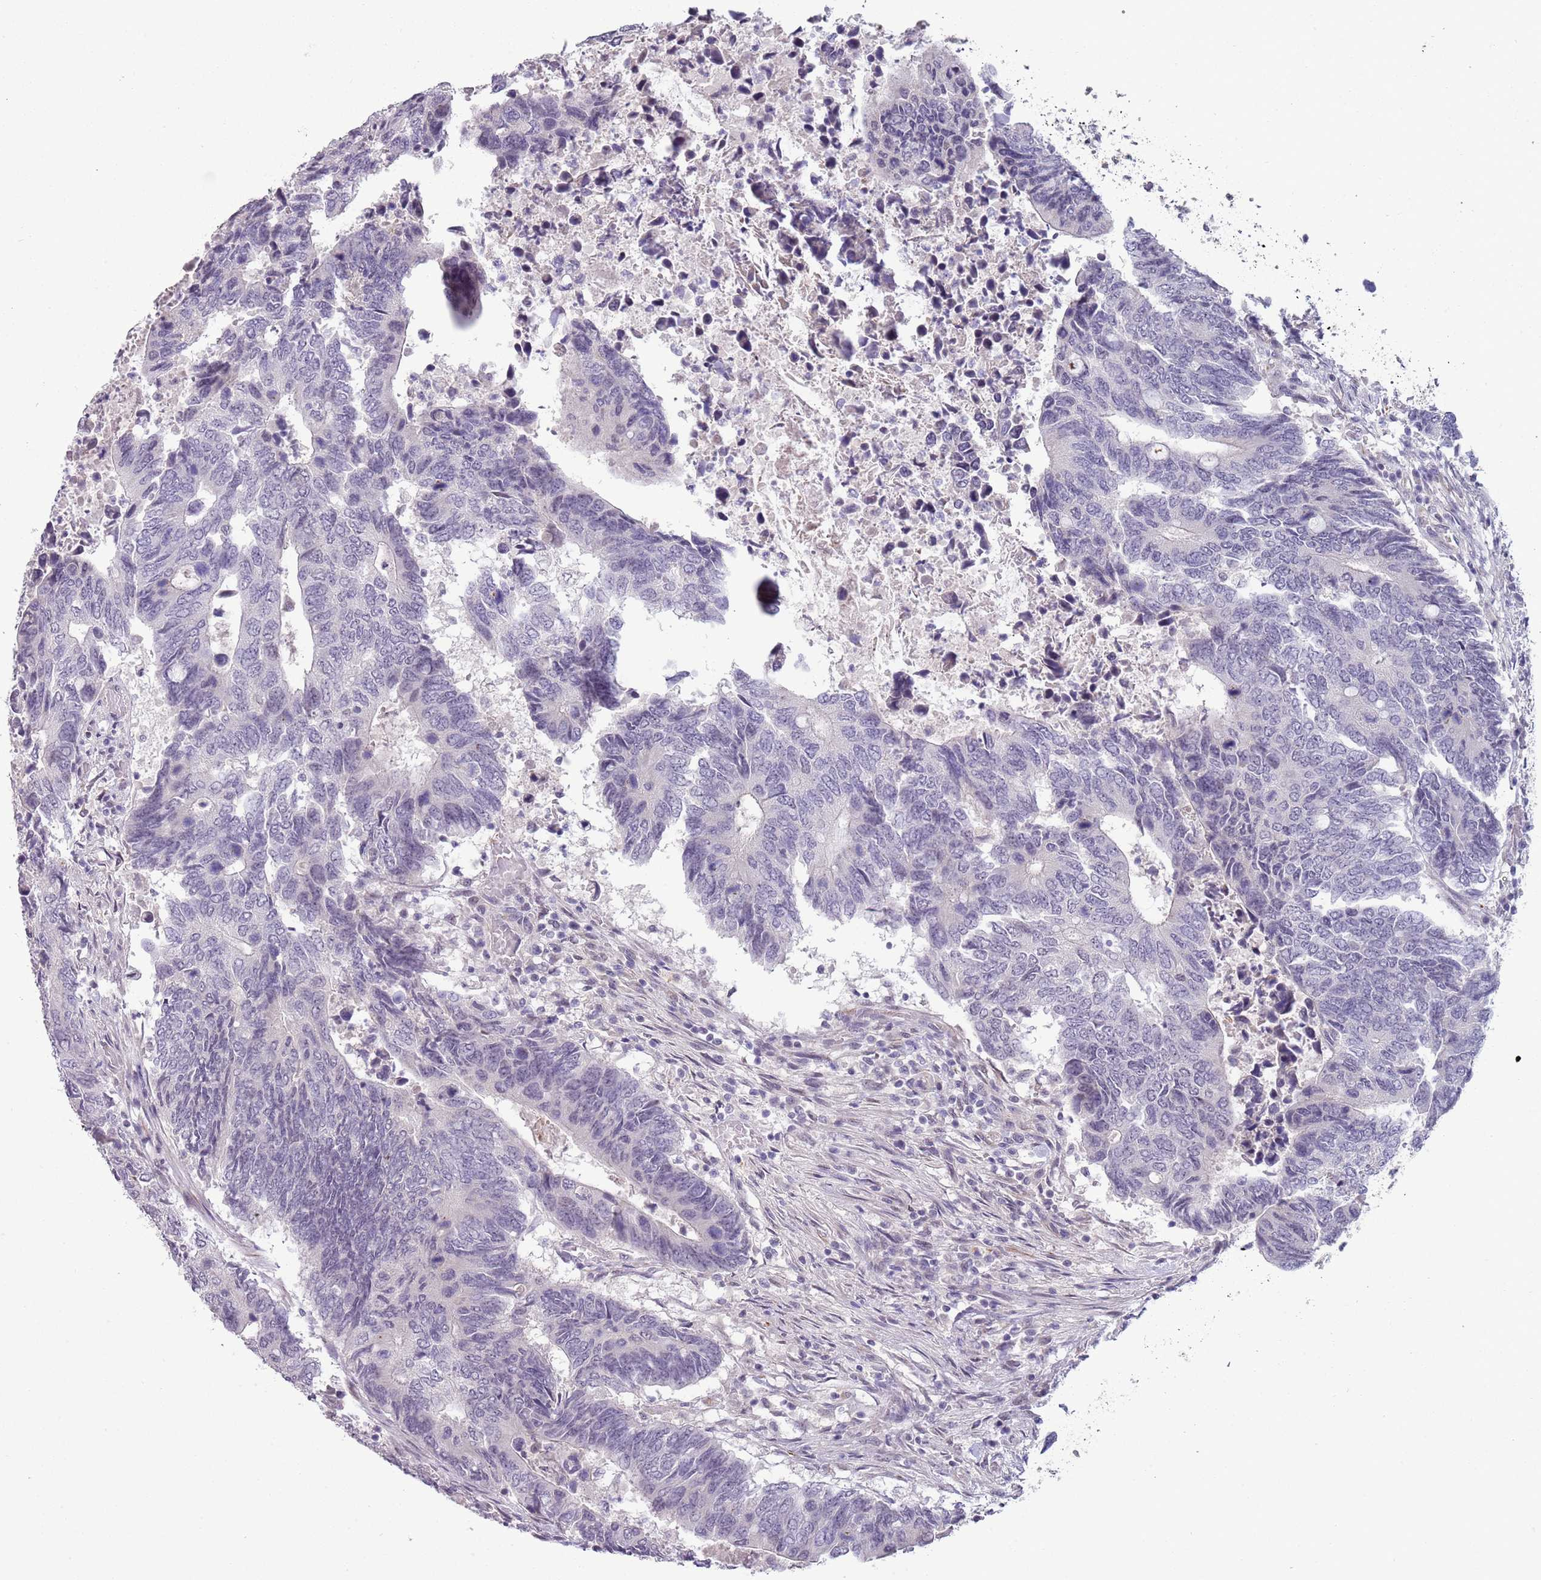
{"staining": {"intensity": "negative", "quantity": "none", "location": "none"}, "tissue": "colorectal cancer", "cell_type": "Tumor cells", "image_type": "cancer", "snomed": [{"axis": "morphology", "description": "Adenocarcinoma, NOS"}, {"axis": "topography", "description": "Colon"}], "caption": "There is no significant staining in tumor cells of adenocarcinoma (colorectal).", "gene": "NBPF3", "patient": {"sex": "male", "age": 87}}